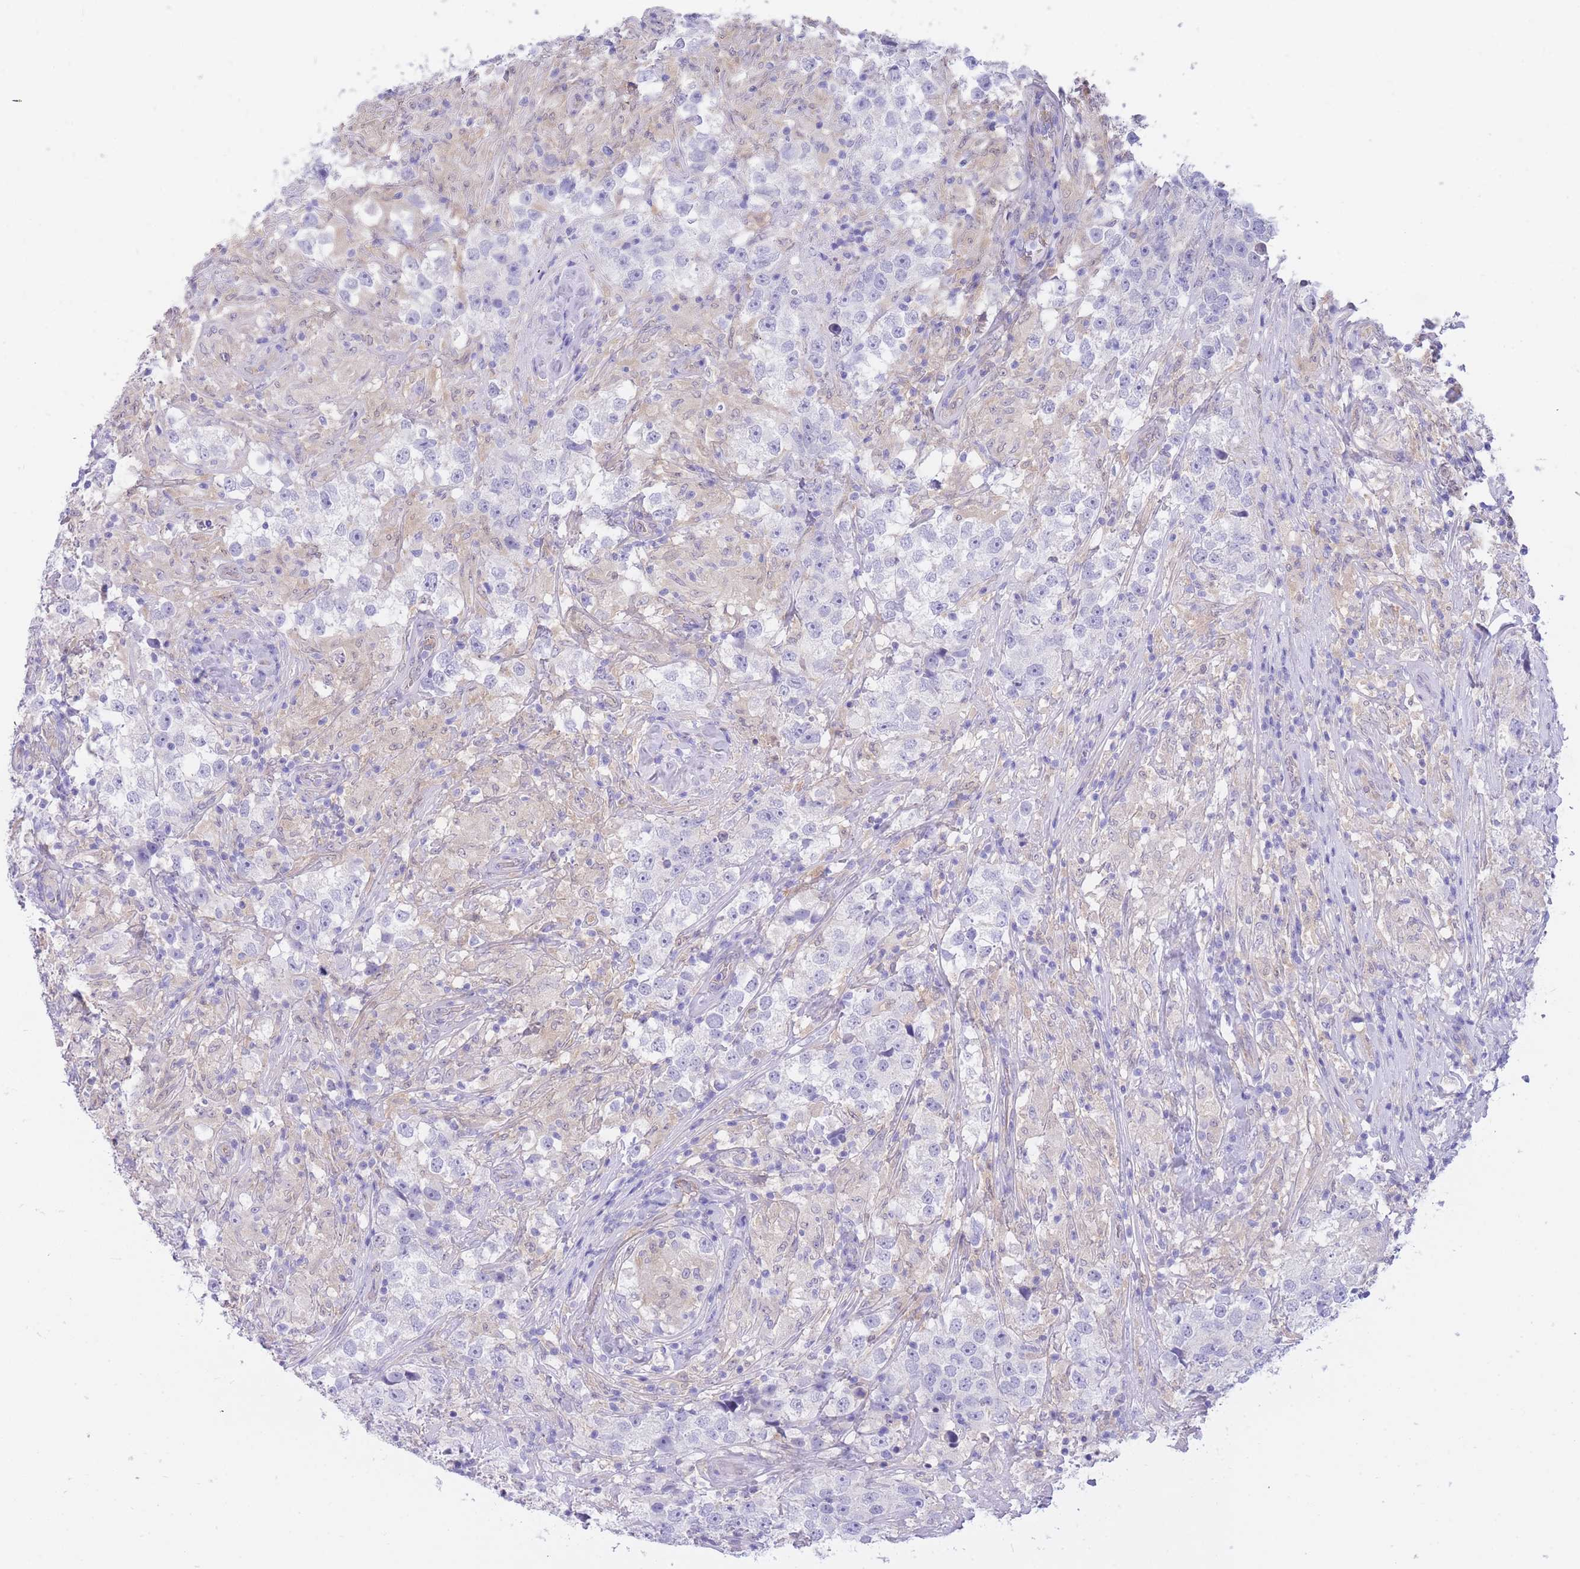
{"staining": {"intensity": "negative", "quantity": "none", "location": "none"}, "tissue": "testis cancer", "cell_type": "Tumor cells", "image_type": "cancer", "snomed": [{"axis": "morphology", "description": "Seminoma, NOS"}, {"axis": "topography", "description": "Testis"}], "caption": "There is no significant staining in tumor cells of seminoma (testis). Nuclei are stained in blue.", "gene": "SULT1A1", "patient": {"sex": "male", "age": 46}}